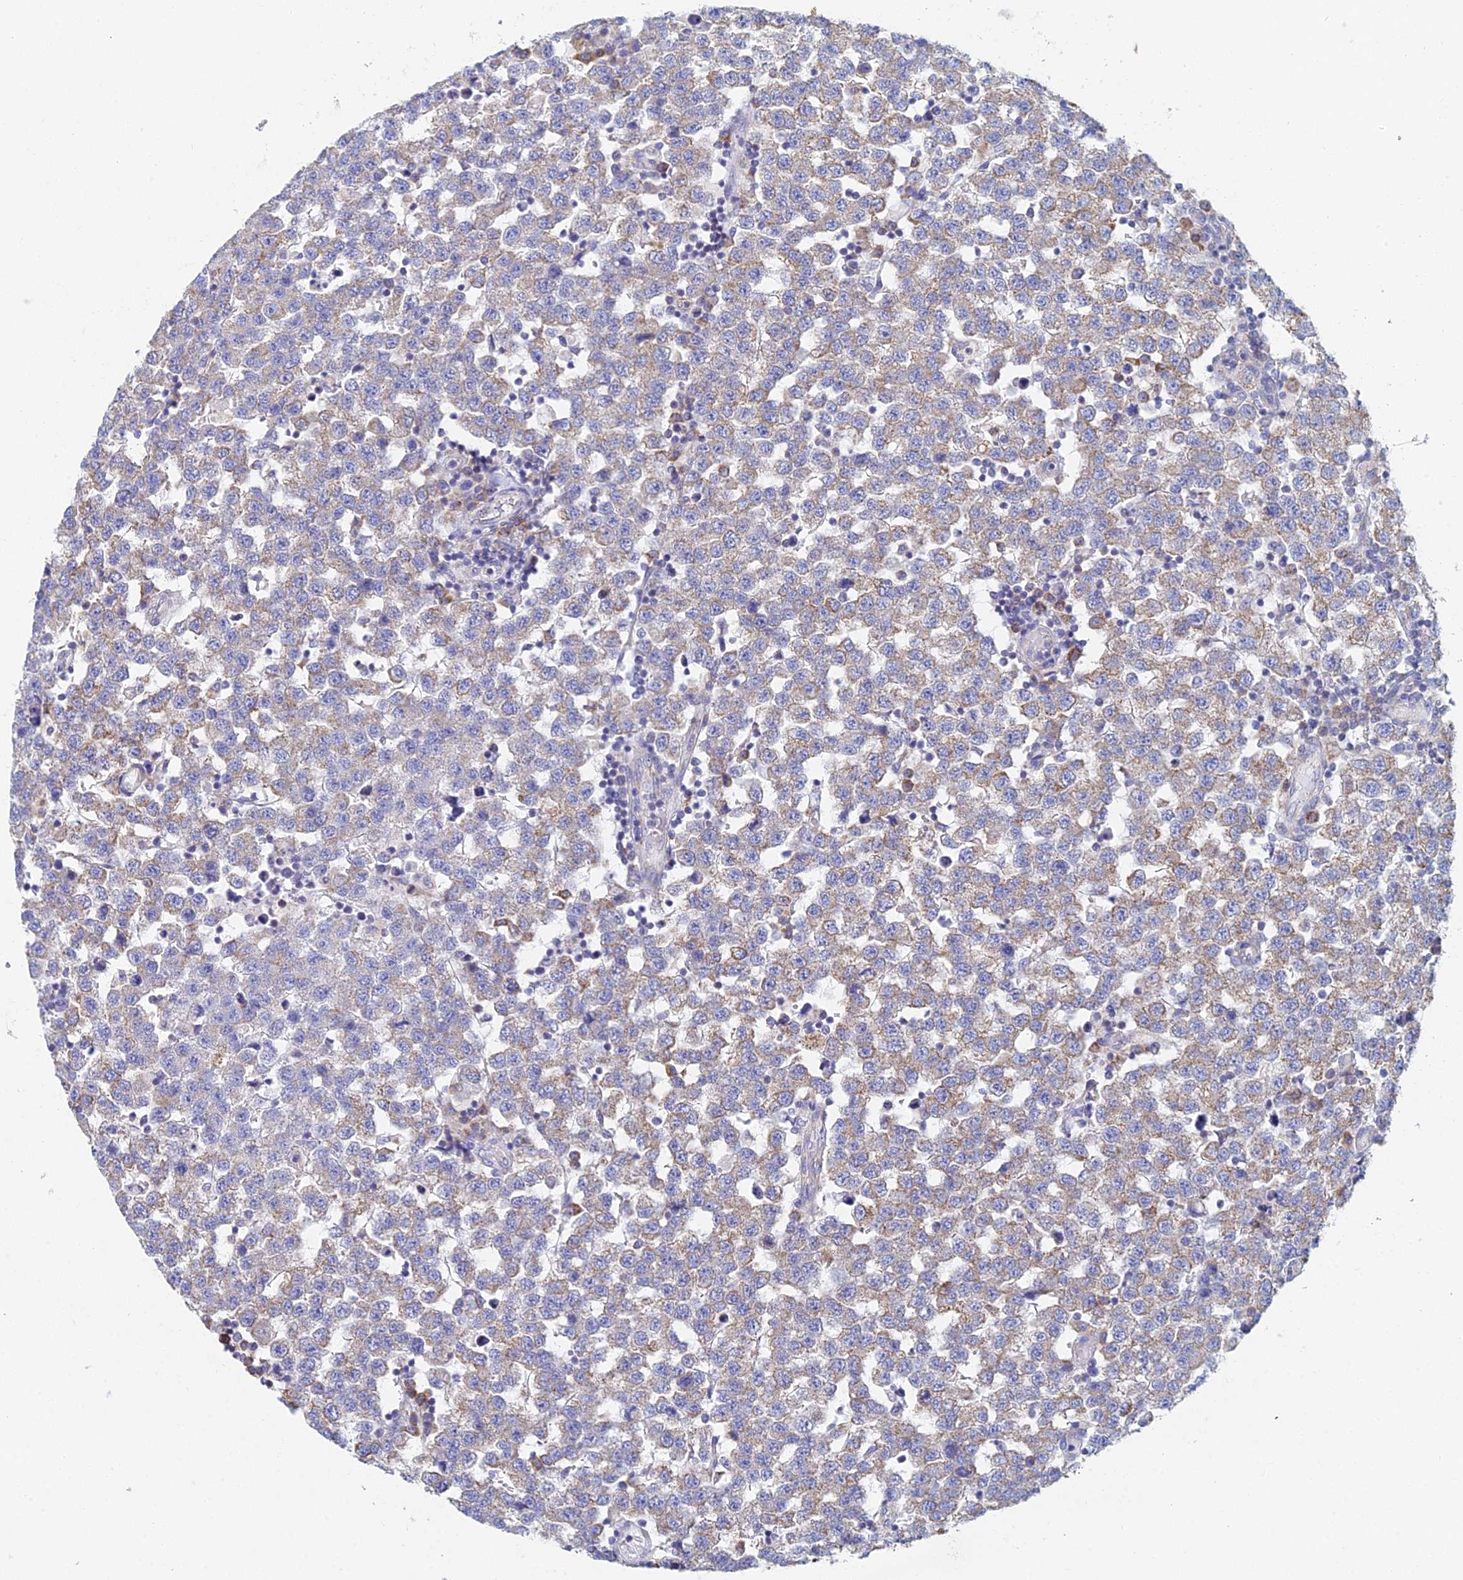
{"staining": {"intensity": "moderate", "quantity": "25%-75%", "location": "cytoplasmic/membranous"}, "tissue": "testis cancer", "cell_type": "Tumor cells", "image_type": "cancer", "snomed": [{"axis": "morphology", "description": "Seminoma, NOS"}, {"axis": "topography", "description": "Testis"}], "caption": "Testis seminoma stained with a brown dye shows moderate cytoplasmic/membranous positive staining in about 25%-75% of tumor cells.", "gene": "CRACR2B", "patient": {"sex": "male", "age": 34}}